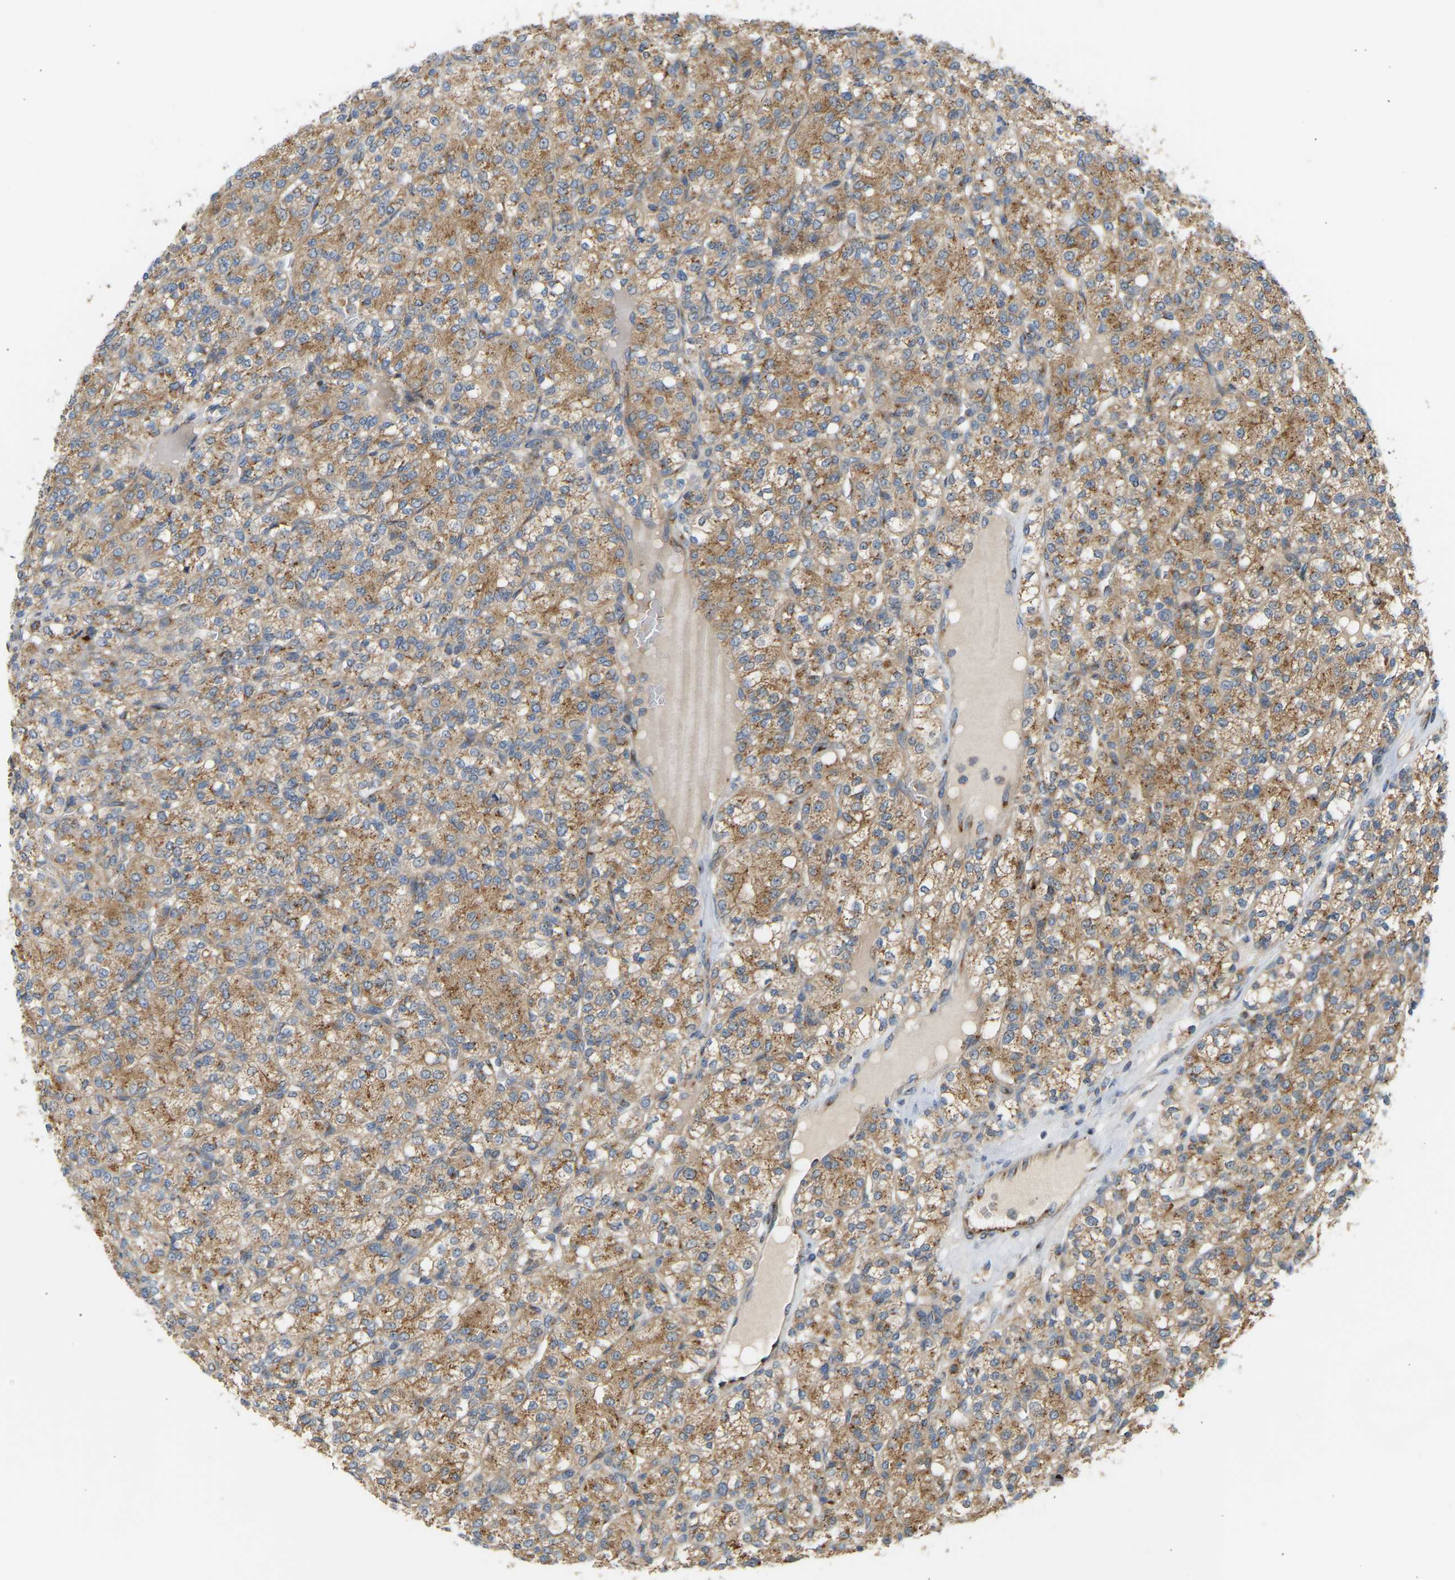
{"staining": {"intensity": "moderate", "quantity": ">75%", "location": "cytoplasmic/membranous"}, "tissue": "renal cancer", "cell_type": "Tumor cells", "image_type": "cancer", "snomed": [{"axis": "morphology", "description": "Adenocarcinoma, NOS"}, {"axis": "topography", "description": "Kidney"}], "caption": "Protein expression analysis of human renal cancer reveals moderate cytoplasmic/membranous expression in about >75% of tumor cells.", "gene": "YIPF2", "patient": {"sex": "male", "age": 77}}